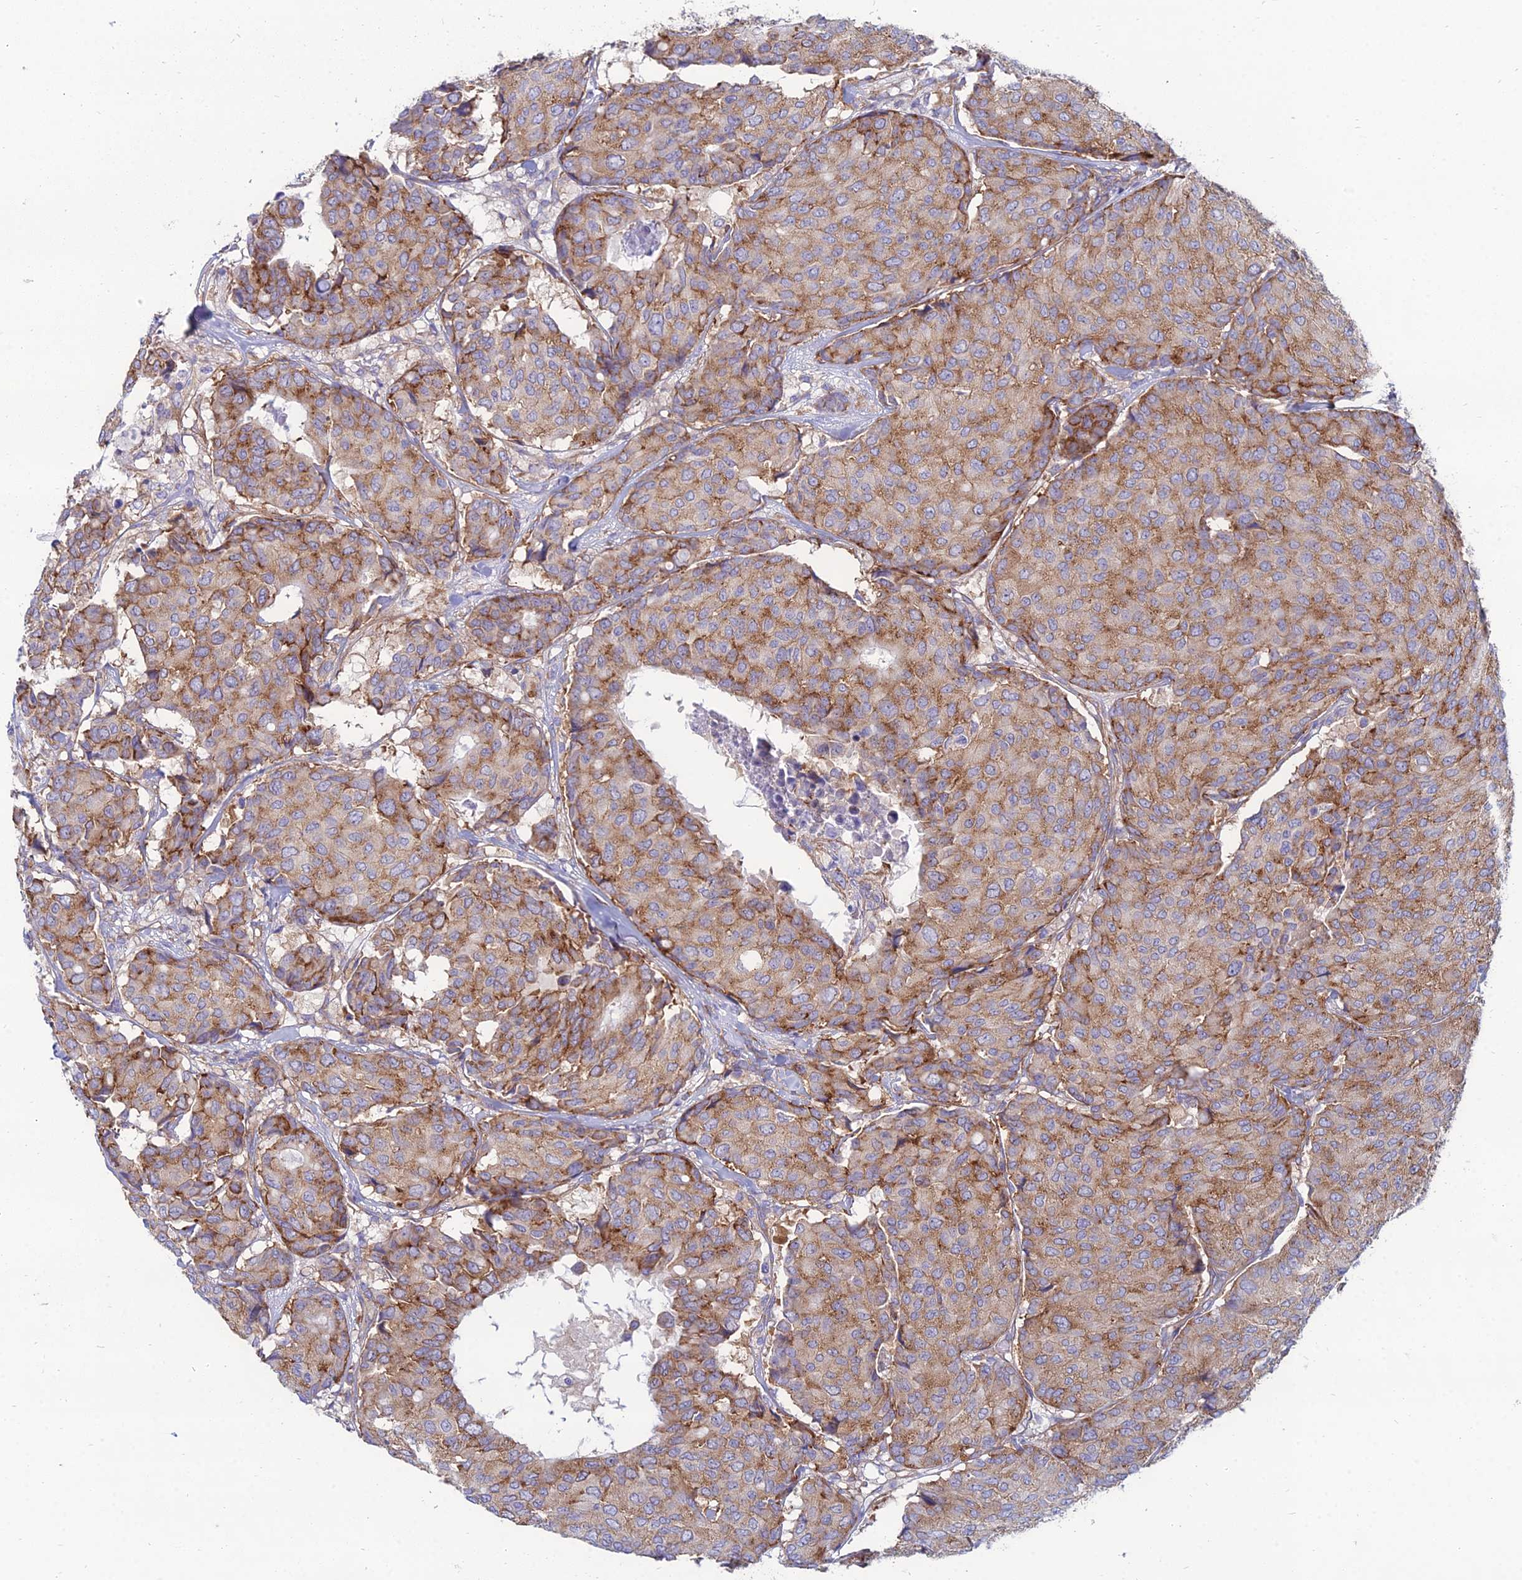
{"staining": {"intensity": "moderate", "quantity": ">75%", "location": "cytoplasmic/membranous"}, "tissue": "breast cancer", "cell_type": "Tumor cells", "image_type": "cancer", "snomed": [{"axis": "morphology", "description": "Duct carcinoma"}, {"axis": "topography", "description": "Breast"}], "caption": "Immunohistochemical staining of human infiltrating ductal carcinoma (breast) demonstrates moderate cytoplasmic/membranous protein staining in about >75% of tumor cells.", "gene": "TXLNA", "patient": {"sex": "female", "age": 75}}